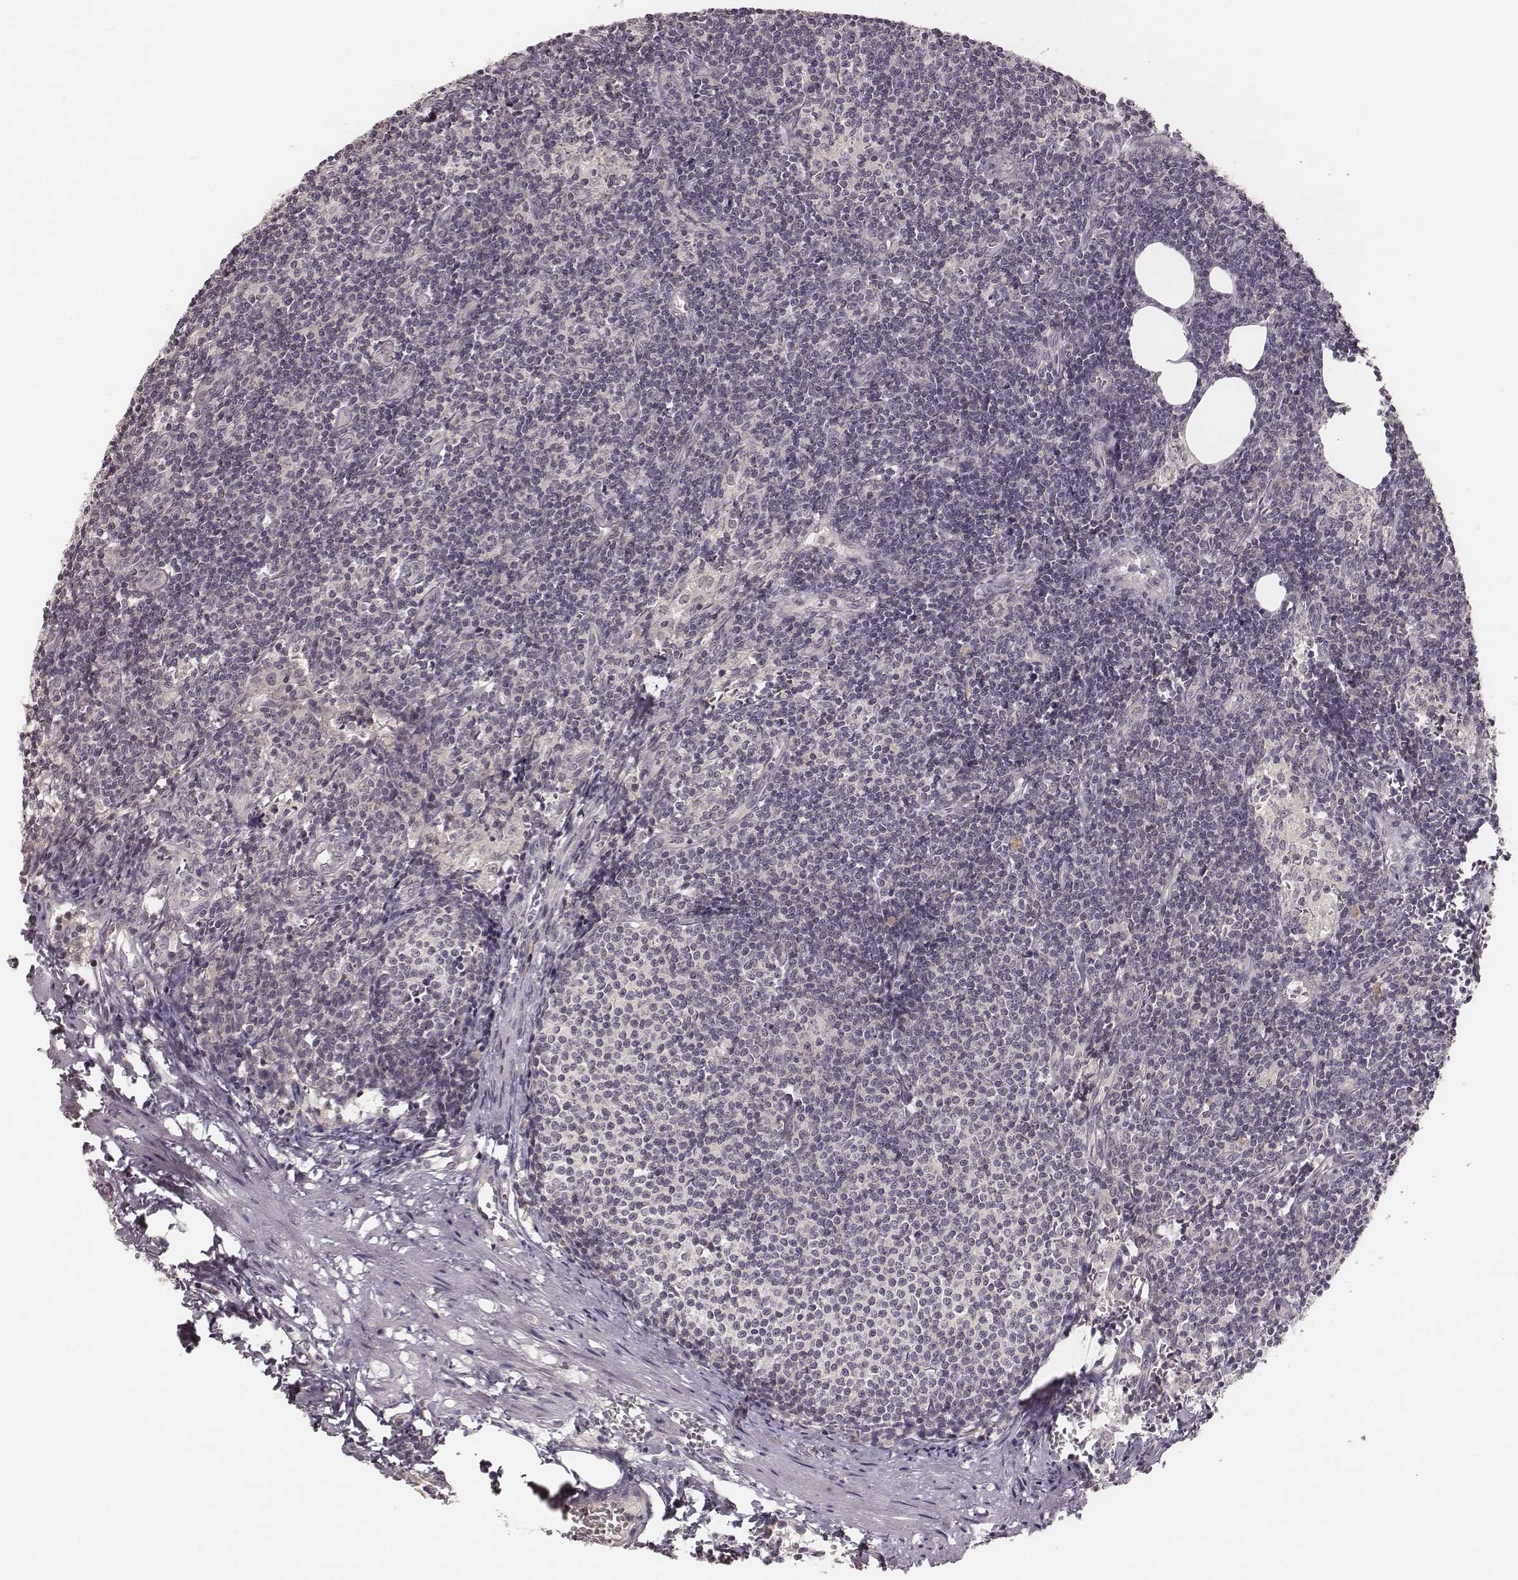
{"staining": {"intensity": "negative", "quantity": "none", "location": "none"}, "tissue": "lymph node", "cell_type": "Germinal center cells", "image_type": "normal", "snomed": [{"axis": "morphology", "description": "Normal tissue, NOS"}, {"axis": "topography", "description": "Lymph node"}], "caption": "The histopathology image demonstrates no staining of germinal center cells in unremarkable lymph node. The staining is performed using DAB (3,3'-diaminobenzidine) brown chromogen with nuclei counter-stained in using hematoxylin.", "gene": "LY6K", "patient": {"sex": "female", "age": 50}}